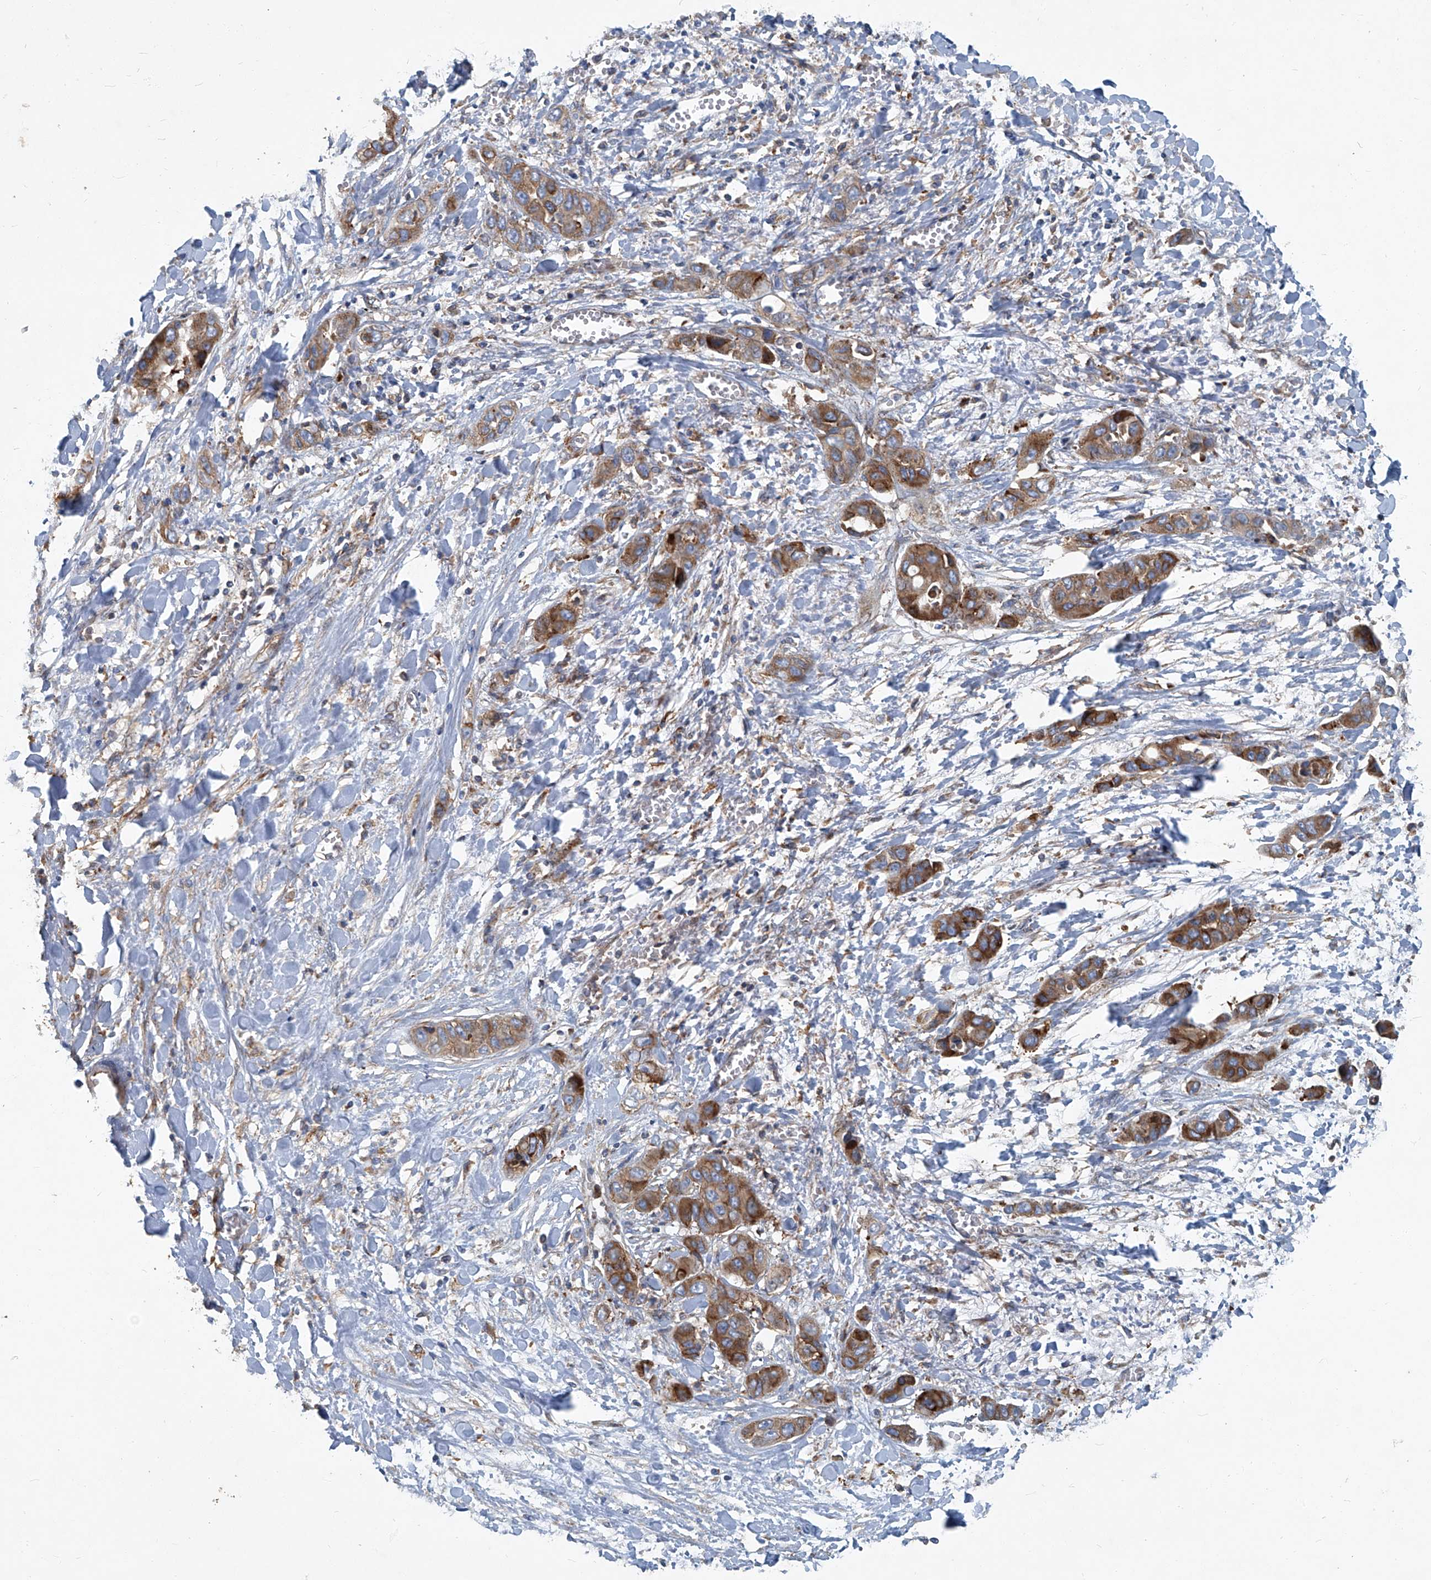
{"staining": {"intensity": "moderate", "quantity": ">75%", "location": "cytoplasmic/membranous"}, "tissue": "liver cancer", "cell_type": "Tumor cells", "image_type": "cancer", "snomed": [{"axis": "morphology", "description": "Cholangiocarcinoma"}, {"axis": "topography", "description": "Liver"}], "caption": "Protein staining of liver cholangiocarcinoma tissue shows moderate cytoplasmic/membranous positivity in approximately >75% of tumor cells.", "gene": "PIGH", "patient": {"sex": "female", "age": 52}}